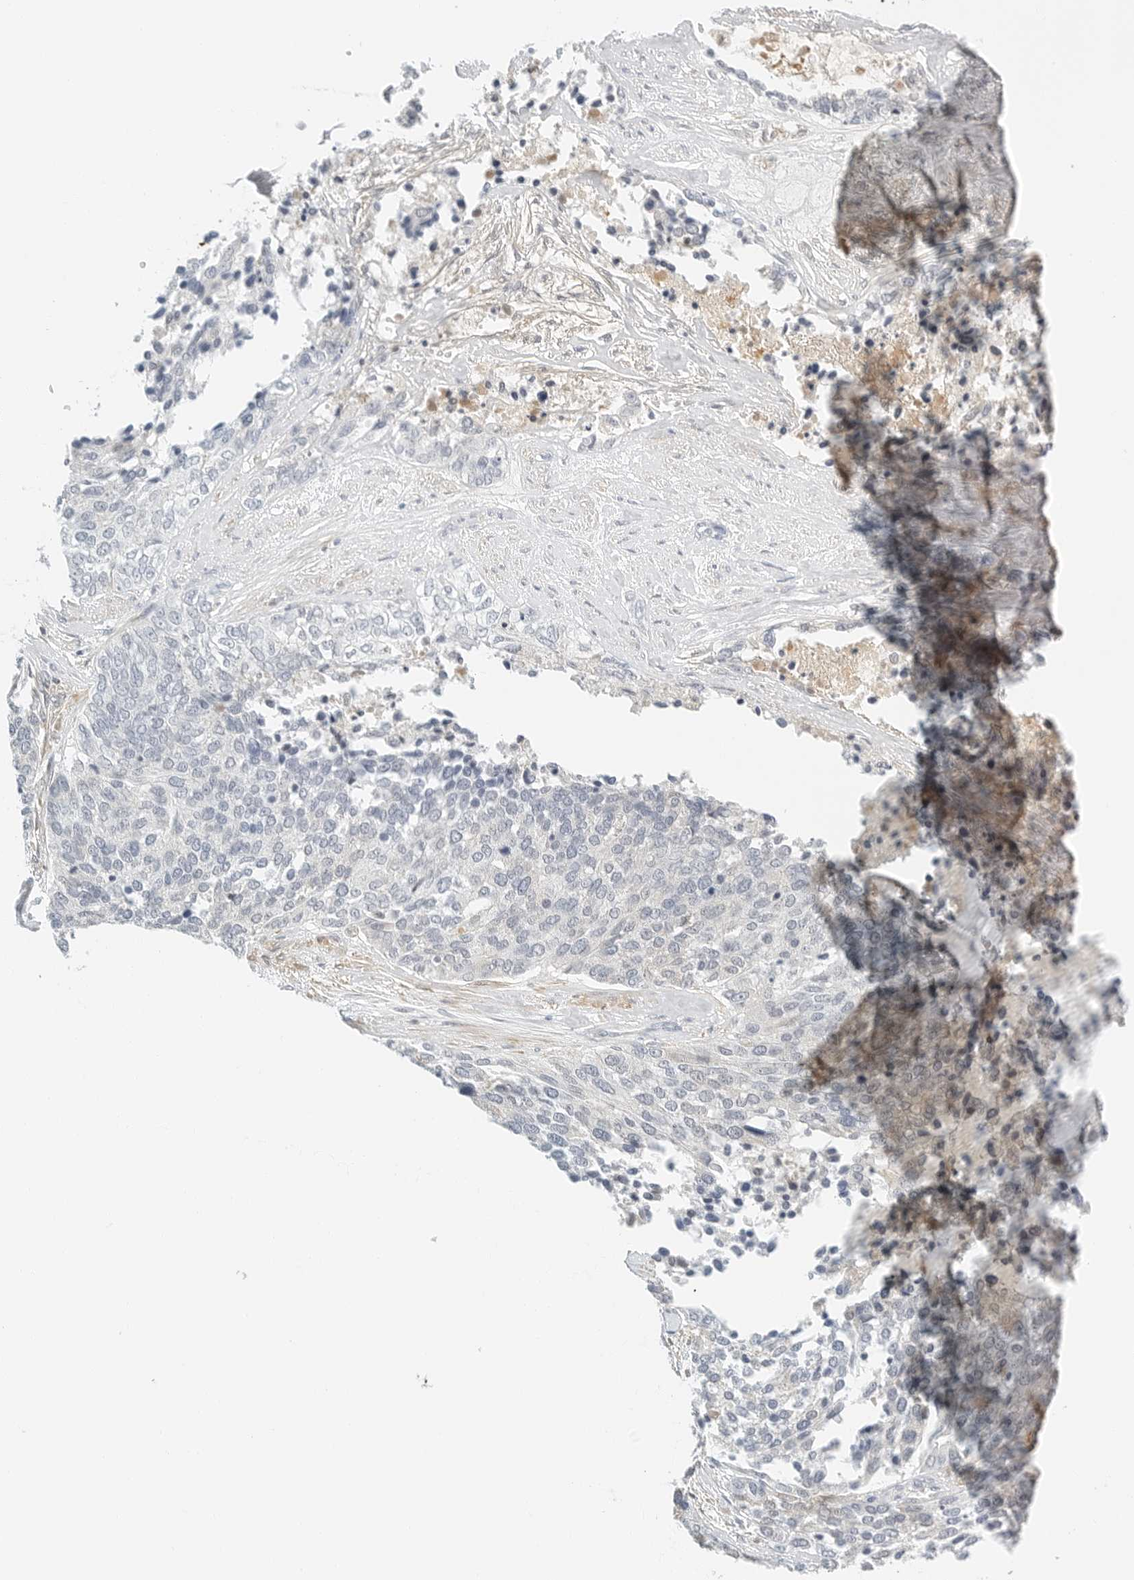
{"staining": {"intensity": "negative", "quantity": "none", "location": "none"}, "tissue": "ovarian cancer", "cell_type": "Tumor cells", "image_type": "cancer", "snomed": [{"axis": "morphology", "description": "Cystadenocarcinoma, serous, NOS"}, {"axis": "topography", "description": "Ovary"}], "caption": "Human ovarian cancer (serous cystadenocarcinoma) stained for a protein using immunohistochemistry (IHC) exhibits no positivity in tumor cells.", "gene": "PKDCC", "patient": {"sex": "female", "age": 44}}